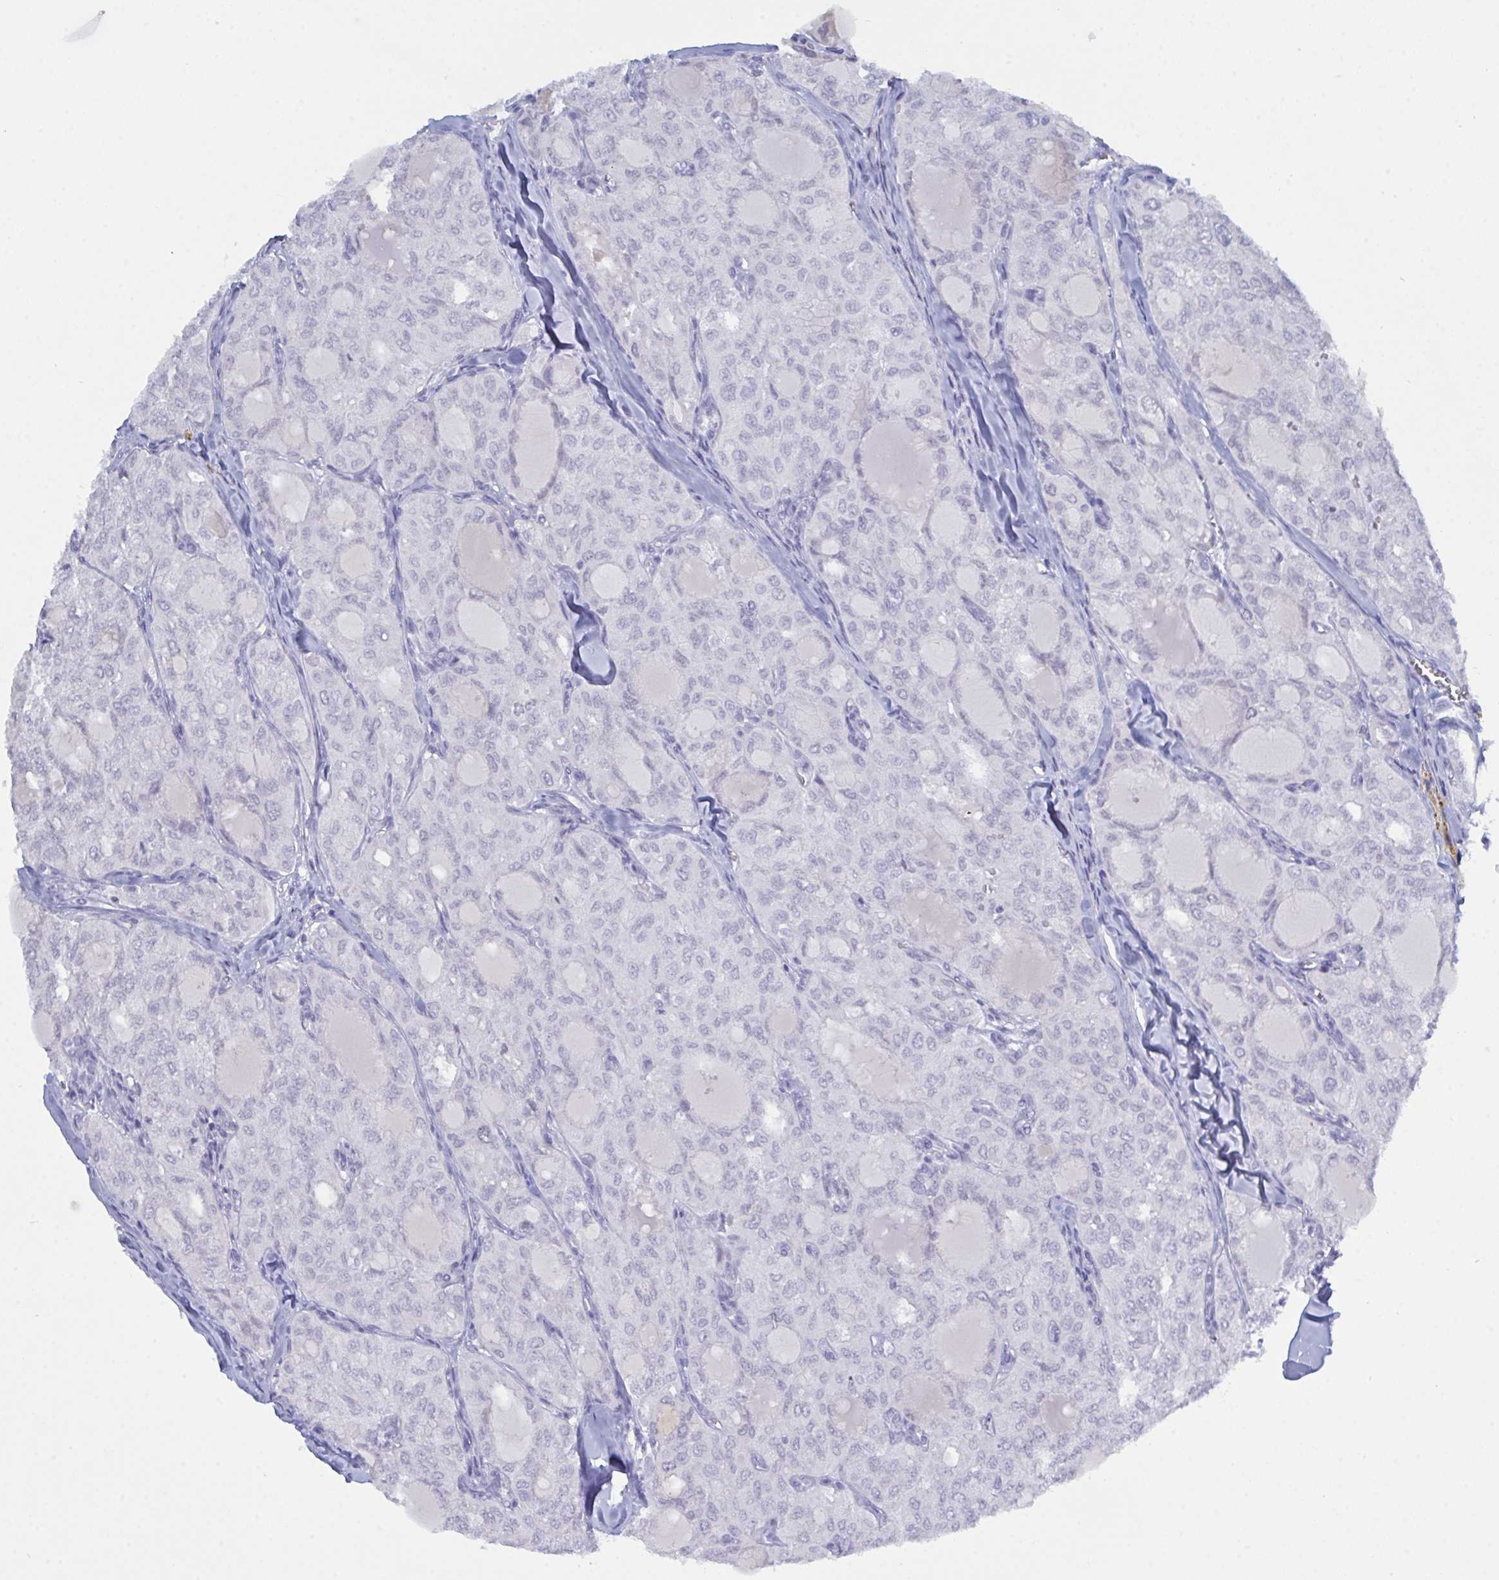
{"staining": {"intensity": "negative", "quantity": "none", "location": "none"}, "tissue": "thyroid cancer", "cell_type": "Tumor cells", "image_type": "cancer", "snomed": [{"axis": "morphology", "description": "Follicular adenoma carcinoma, NOS"}, {"axis": "topography", "description": "Thyroid gland"}], "caption": "Protein analysis of thyroid cancer (follicular adenoma carcinoma) reveals no significant staining in tumor cells. (DAB (3,3'-diaminobenzidine) immunohistochemistry with hematoxylin counter stain).", "gene": "SERPINB13", "patient": {"sex": "male", "age": 75}}